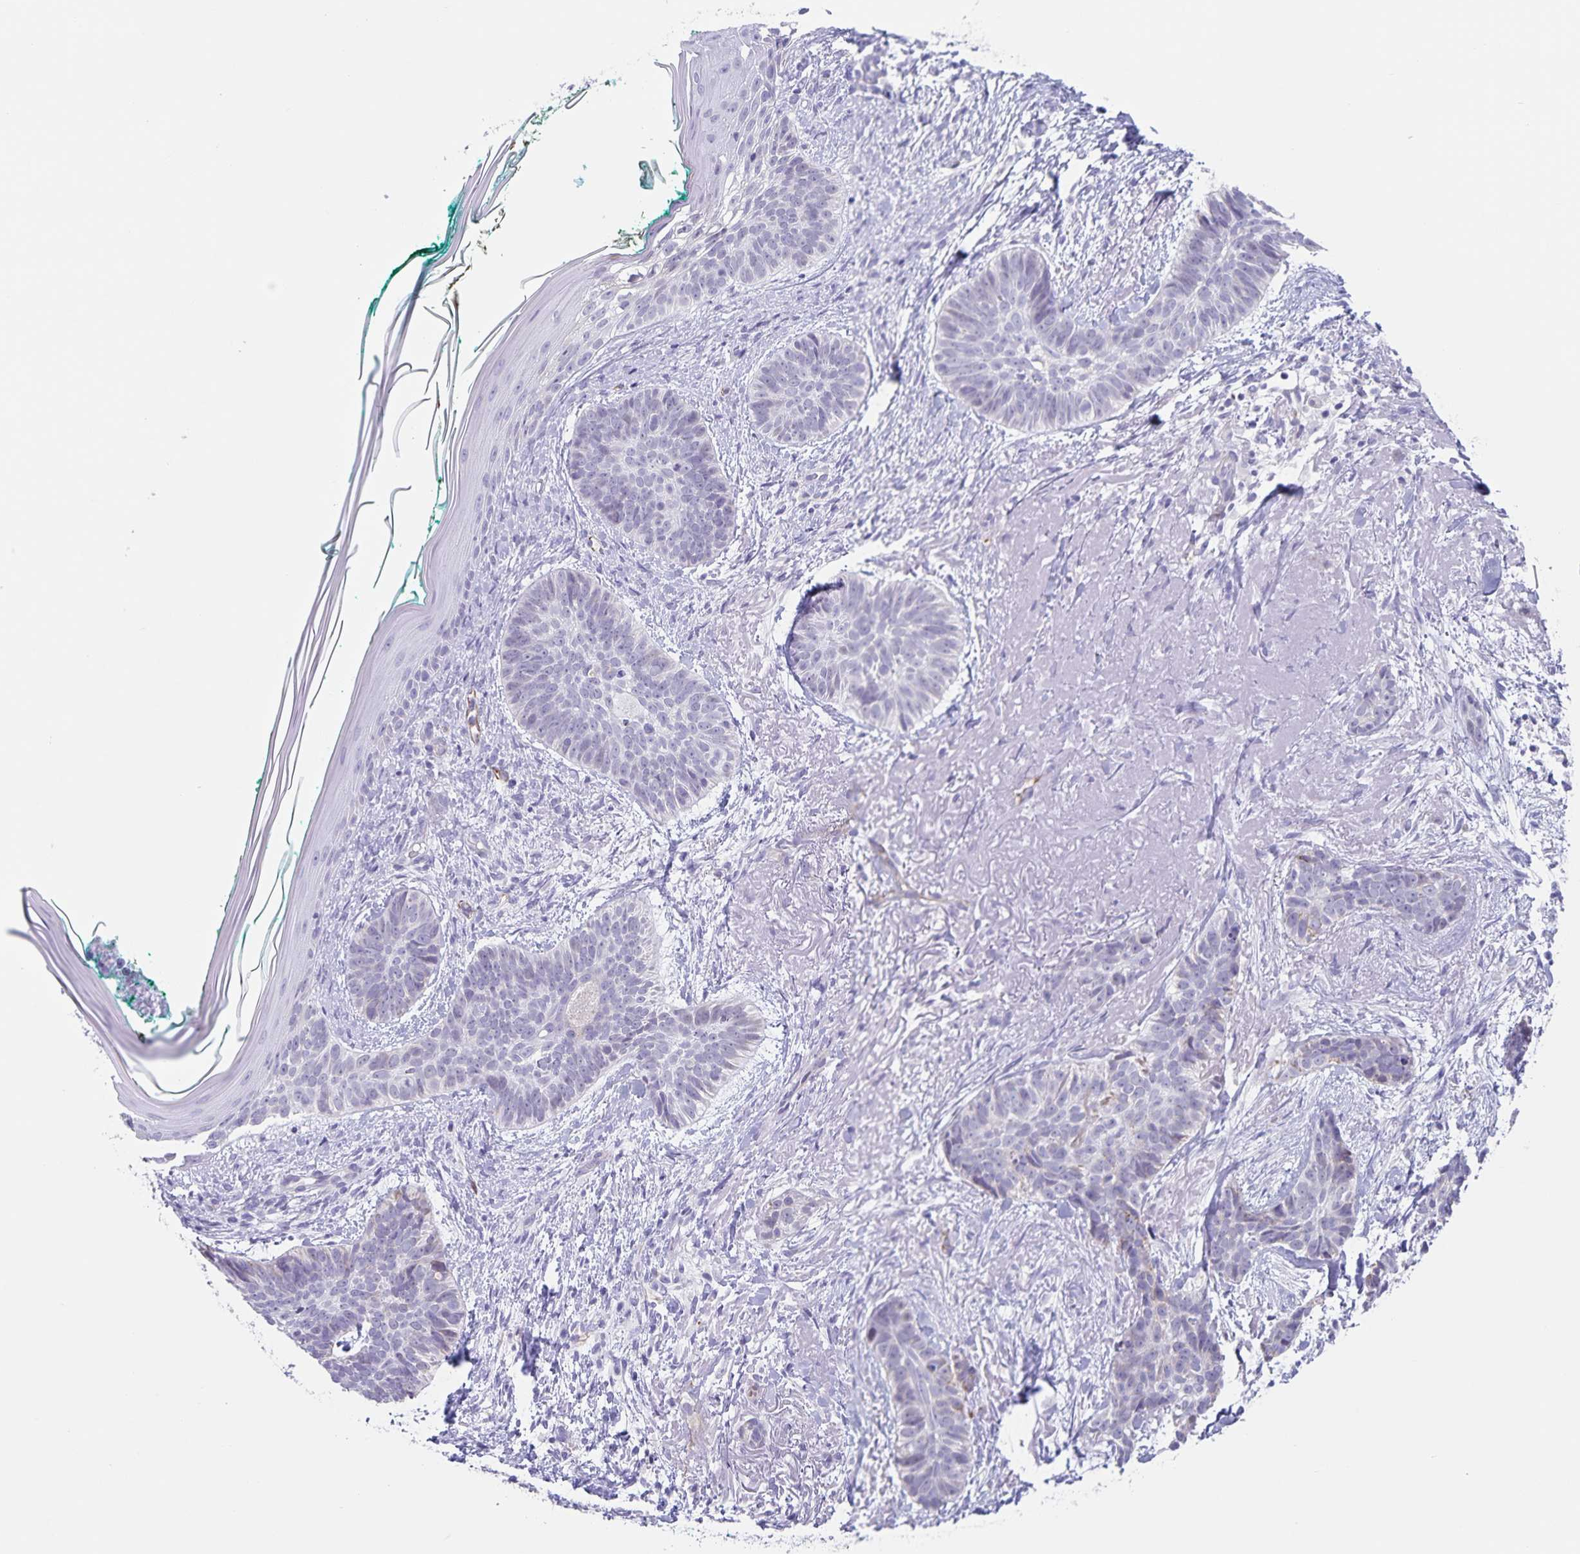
{"staining": {"intensity": "negative", "quantity": "none", "location": "none"}, "tissue": "skin cancer", "cell_type": "Tumor cells", "image_type": "cancer", "snomed": [{"axis": "morphology", "description": "Basal cell carcinoma"}, {"axis": "topography", "description": "Skin"}, {"axis": "topography", "description": "Skin of face"}, {"axis": "topography", "description": "Skin of nose"}], "caption": "Tumor cells are negative for protein expression in human skin basal cell carcinoma.", "gene": "SYNM", "patient": {"sex": "female", "age": 86}}